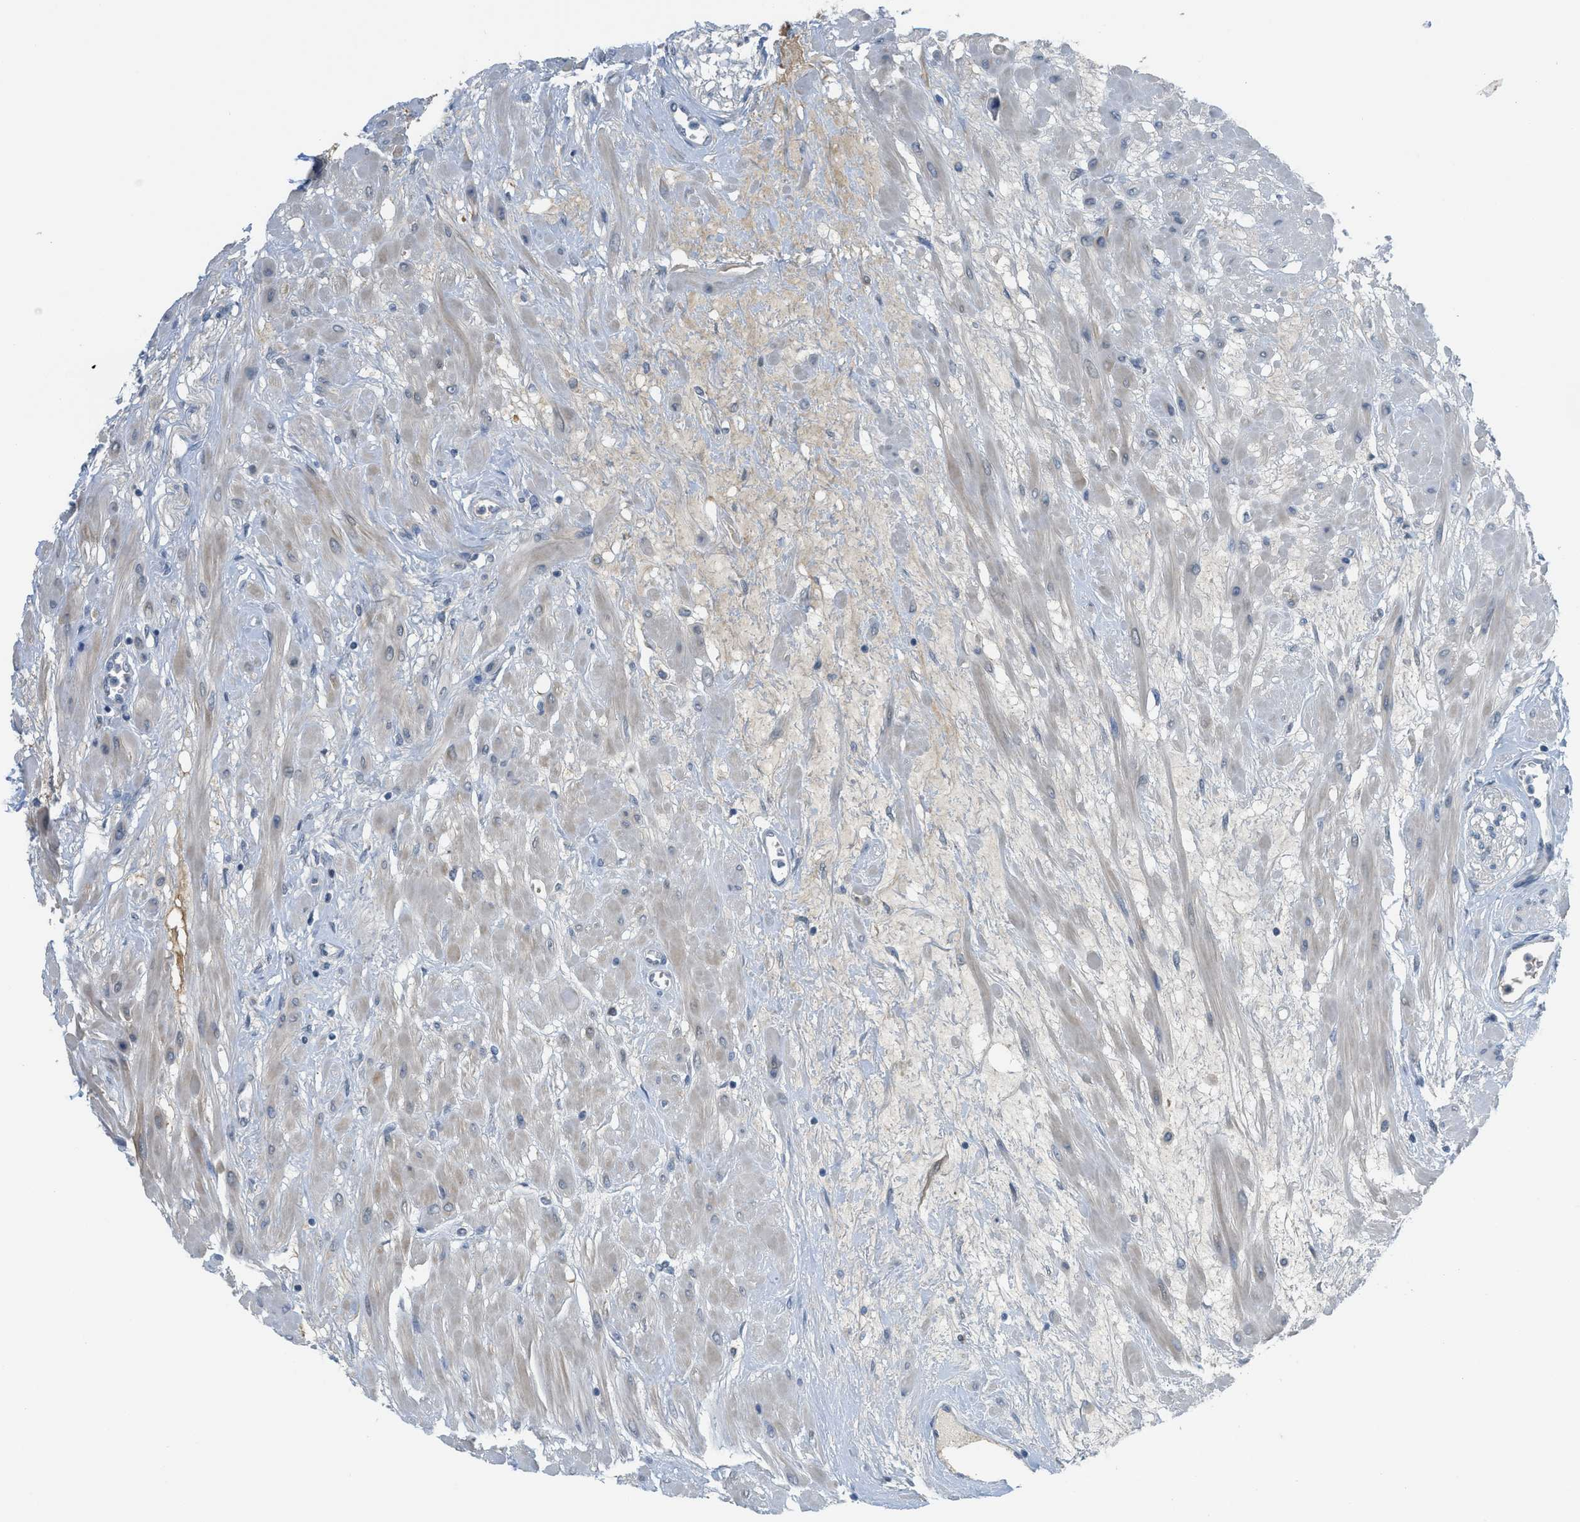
{"staining": {"intensity": "negative", "quantity": "none", "location": "none"}, "tissue": "prostate", "cell_type": "Glandular cells", "image_type": "normal", "snomed": [{"axis": "morphology", "description": "Normal tissue, NOS"}, {"axis": "topography", "description": "Prostate"}, {"axis": "topography", "description": "Seminal veicle"}], "caption": "This is a photomicrograph of IHC staining of unremarkable prostate, which shows no expression in glandular cells.", "gene": "TNFAIP1", "patient": {"sex": "male", "age": 60}}